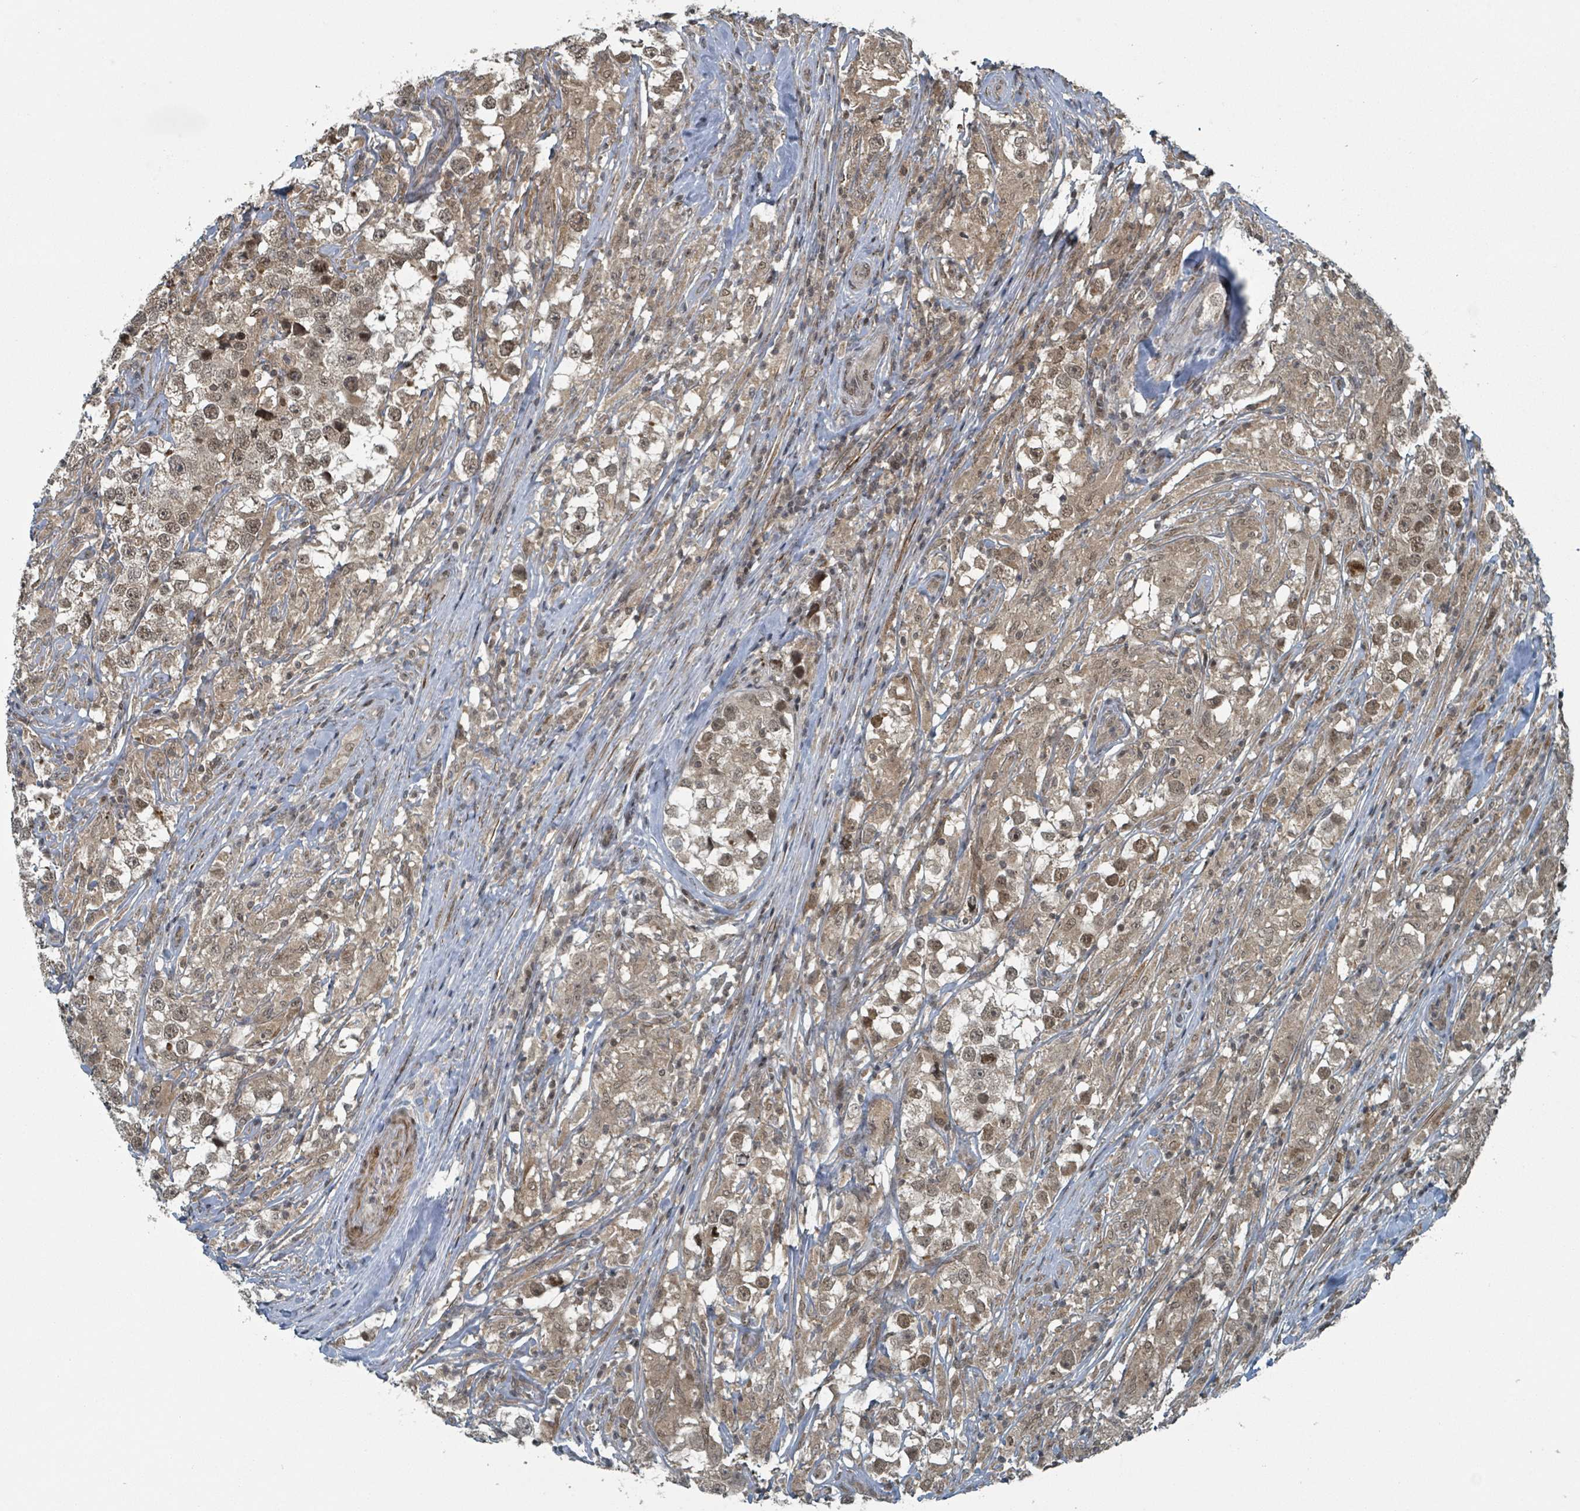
{"staining": {"intensity": "moderate", "quantity": ">75%", "location": "nuclear"}, "tissue": "testis cancer", "cell_type": "Tumor cells", "image_type": "cancer", "snomed": [{"axis": "morphology", "description": "Seminoma, NOS"}, {"axis": "topography", "description": "Testis"}], "caption": "Moderate nuclear staining for a protein is identified in approximately >75% of tumor cells of testis seminoma using IHC.", "gene": "PHIP", "patient": {"sex": "male", "age": 46}}